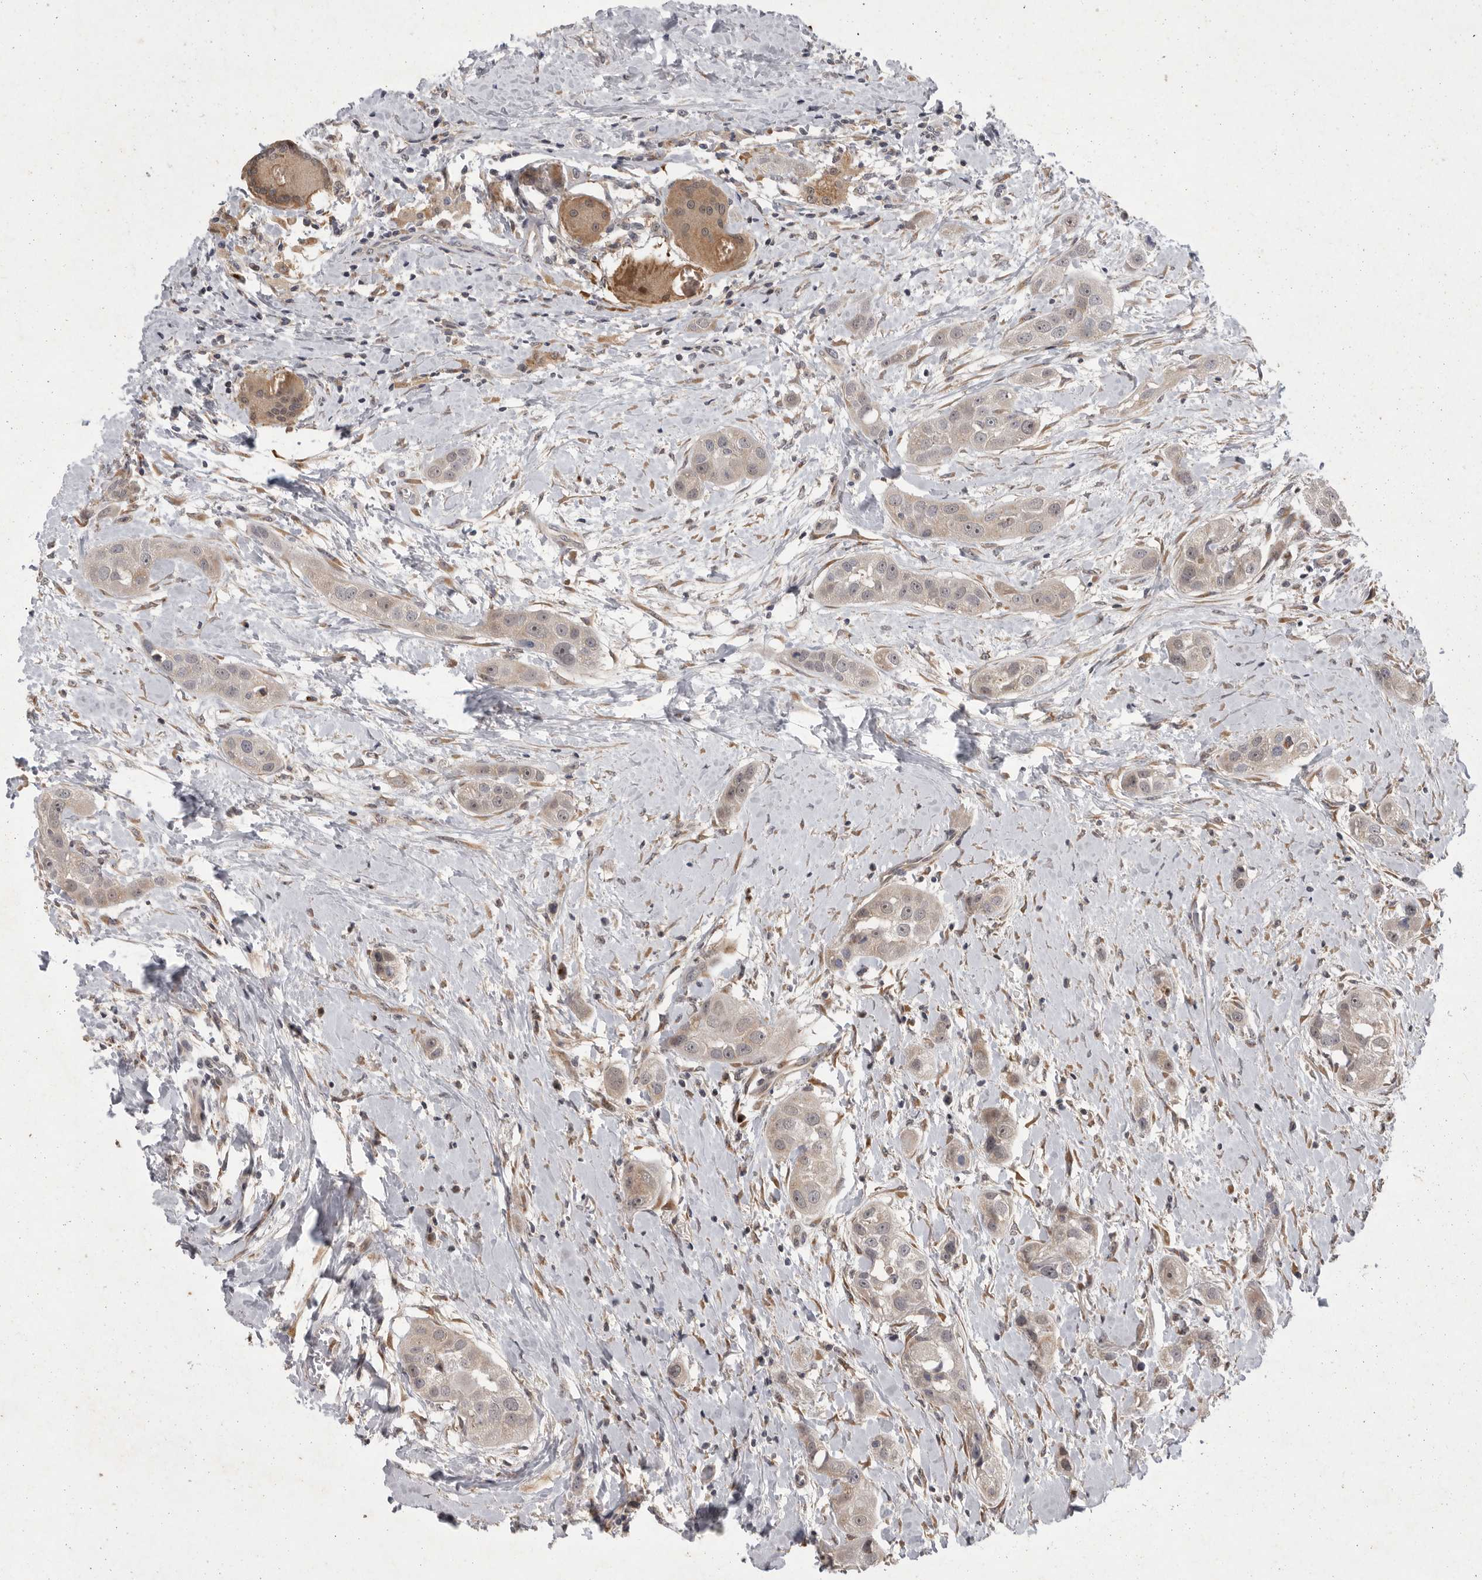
{"staining": {"intensity": "moderate", "quantity": "<25%", "location": "cytoplasmic/membranous"}, "tissue": "head and neck cancer", "cell_type": "Tumor cells", "image_type": "cancer", "snomed": [{"axis": "morphology", "description": "Normal tissue, NOS"}, {"axis": "morphology", "description": "Squamous cell carcinoma, NOS"}, {"axis": "topography", "description": "Skeletal muscle"}, {"axis": "topography", "description": "Head-Neck"}], "caption": "Immunohistochemical staining of human head and neck cancer displays low levels of moderate cytoplasmic/membranous expression in approximately <25% of tumor cells. The protein is shown in brown color, while the nuclei are stained blue.", "gene": "MAN2A1", "patient": {"sex": "male", "age": 51}}